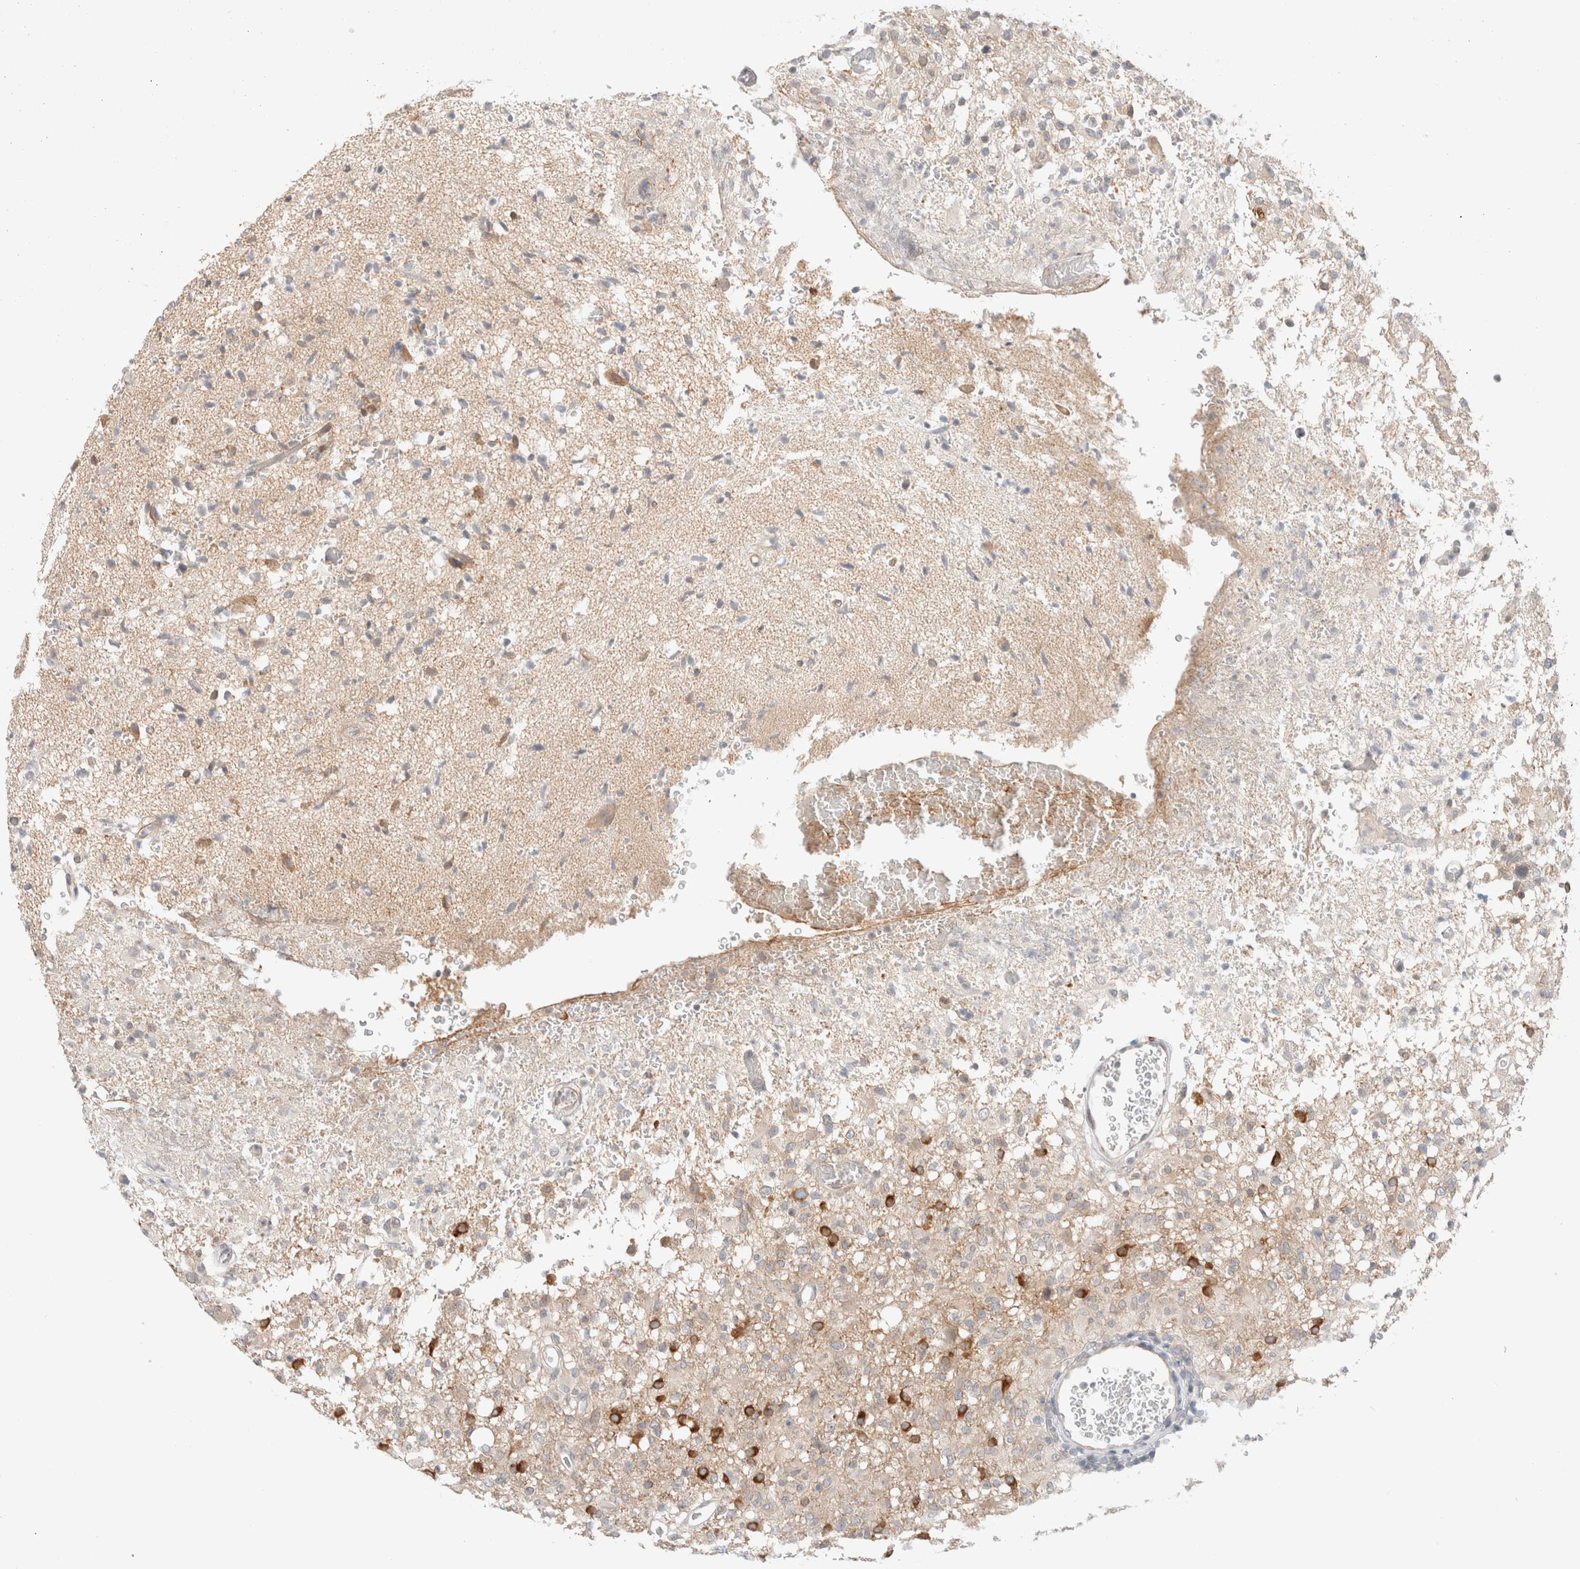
{"staining": {"intensity": "strong", "quantity": "25%-75%", "location": "cytoplasmic/membranous"}, "tissue": "glioma", "cell_type": "Tumor cells", "image_type": "cancer", "snomed": [{"axis": "morphology", "description": "Glioma, malignant, High grade"}, {"axis": "topography", "description": "Brain"}], "caption": "Immunohistochemical staining of human glioma exhibits high levels of strong cytoplasmic/membranous protein positivity in approximately 25%-75% of tumor cells.", "gene": "MARK3", "patient": {"sex": "female", "age": 57}}